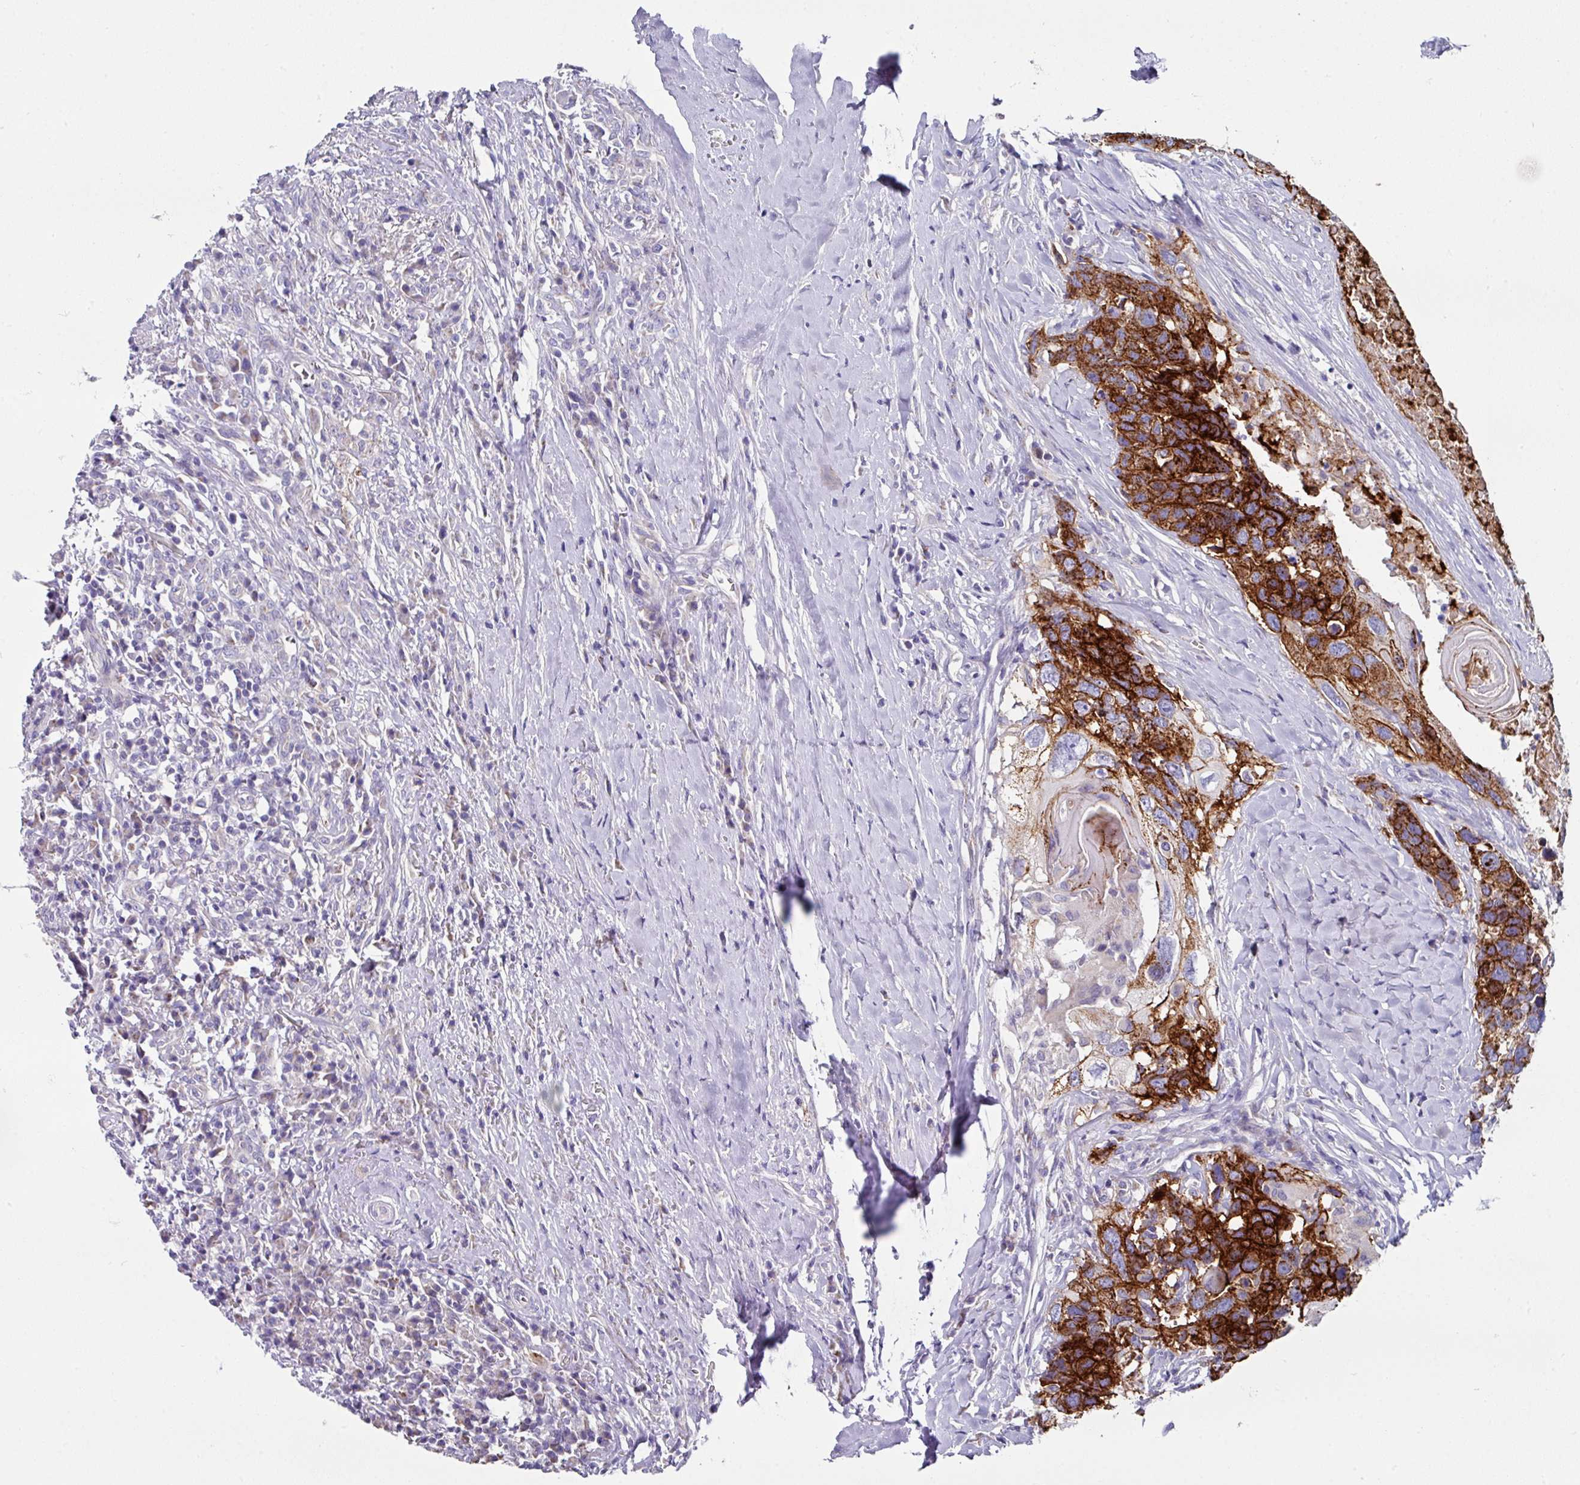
{"staining": {"intensity": "strong", "quantity": ">75%", "location": "cytoplasmic/membranous"}, "tissue": "head and neck cancer", "cell_type": "Tumor cells", "image_type": "cancer", "snomed": [{"axis": "morphology", "description": "Squamous cell carcinoma, NOS"}, {"axis": "topography", "description": "Head-Neck"}], "caption": "Squamous cell carcinoma (head and neck) stained for a protein exhibits strong cytoplasmic/membranous positivity in tumor cells.", "gene": "CLDN1", "patient": {"sex": "male", "age": 66}}